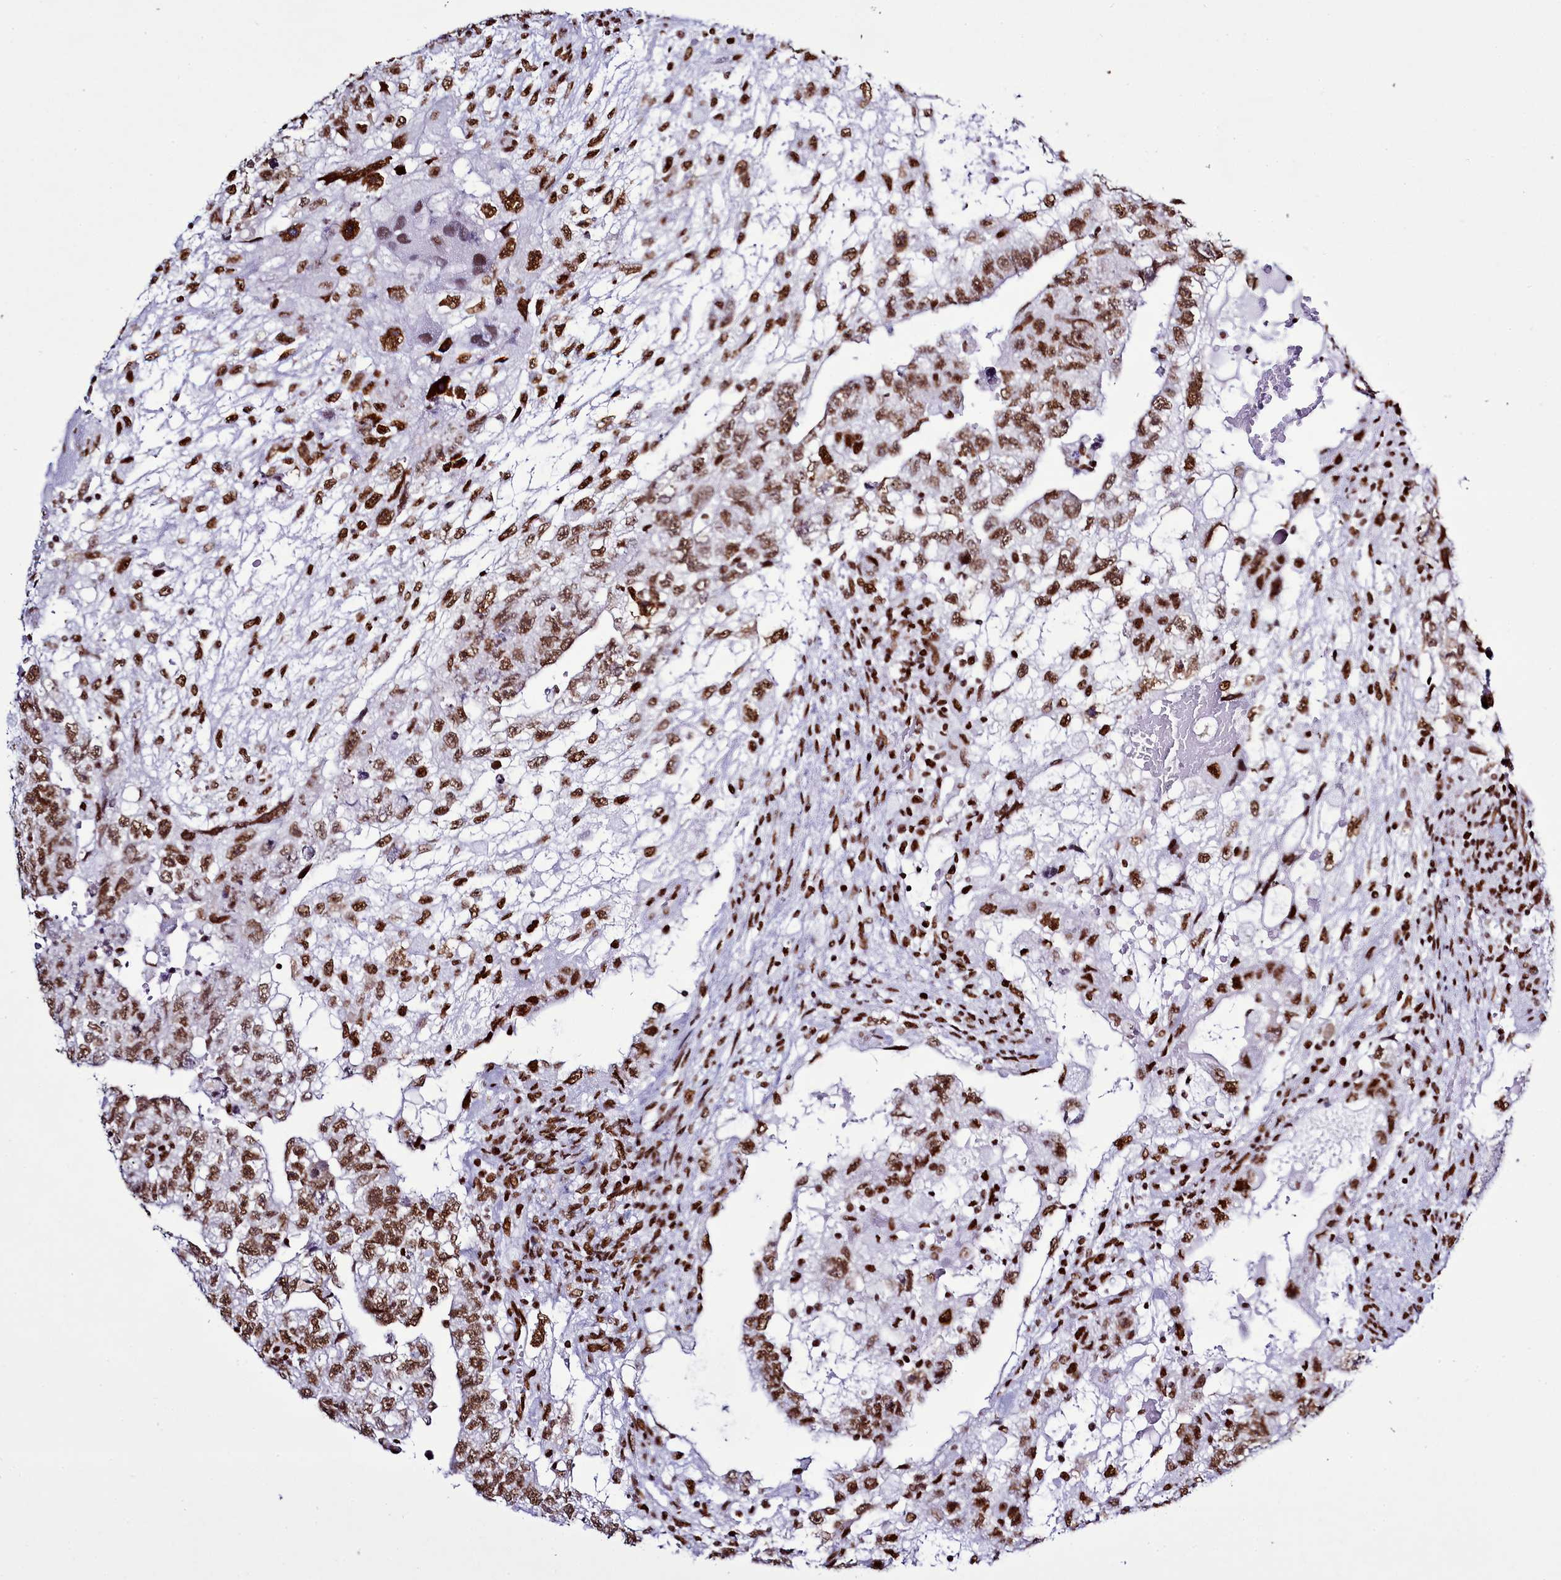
{"staining": {"intensity": "moderate", "quantity": ">75%", "location": "nuclear"}, "tissue": "testis cancer", "cell_type": "Tumor cells", "image_type": "cancer", "snomed": [{"axis": "morphology", "description": "Carcinoma, Embryonal, NOS"}, {"axis": "topography", "description": "Testis"}], "caption": "High-magnification brightfield microscopy of embryonal carcinoma (testis) stained with DAB (3,3'-diaminobenzidine) (brown) and counterstained with hematoxylin (blue). tumor cells exhibit moderate nuclear positivity is present in approximately>75% of cells.", "gene": "RALY", "patient": {"sex": "male", "age": 36}}